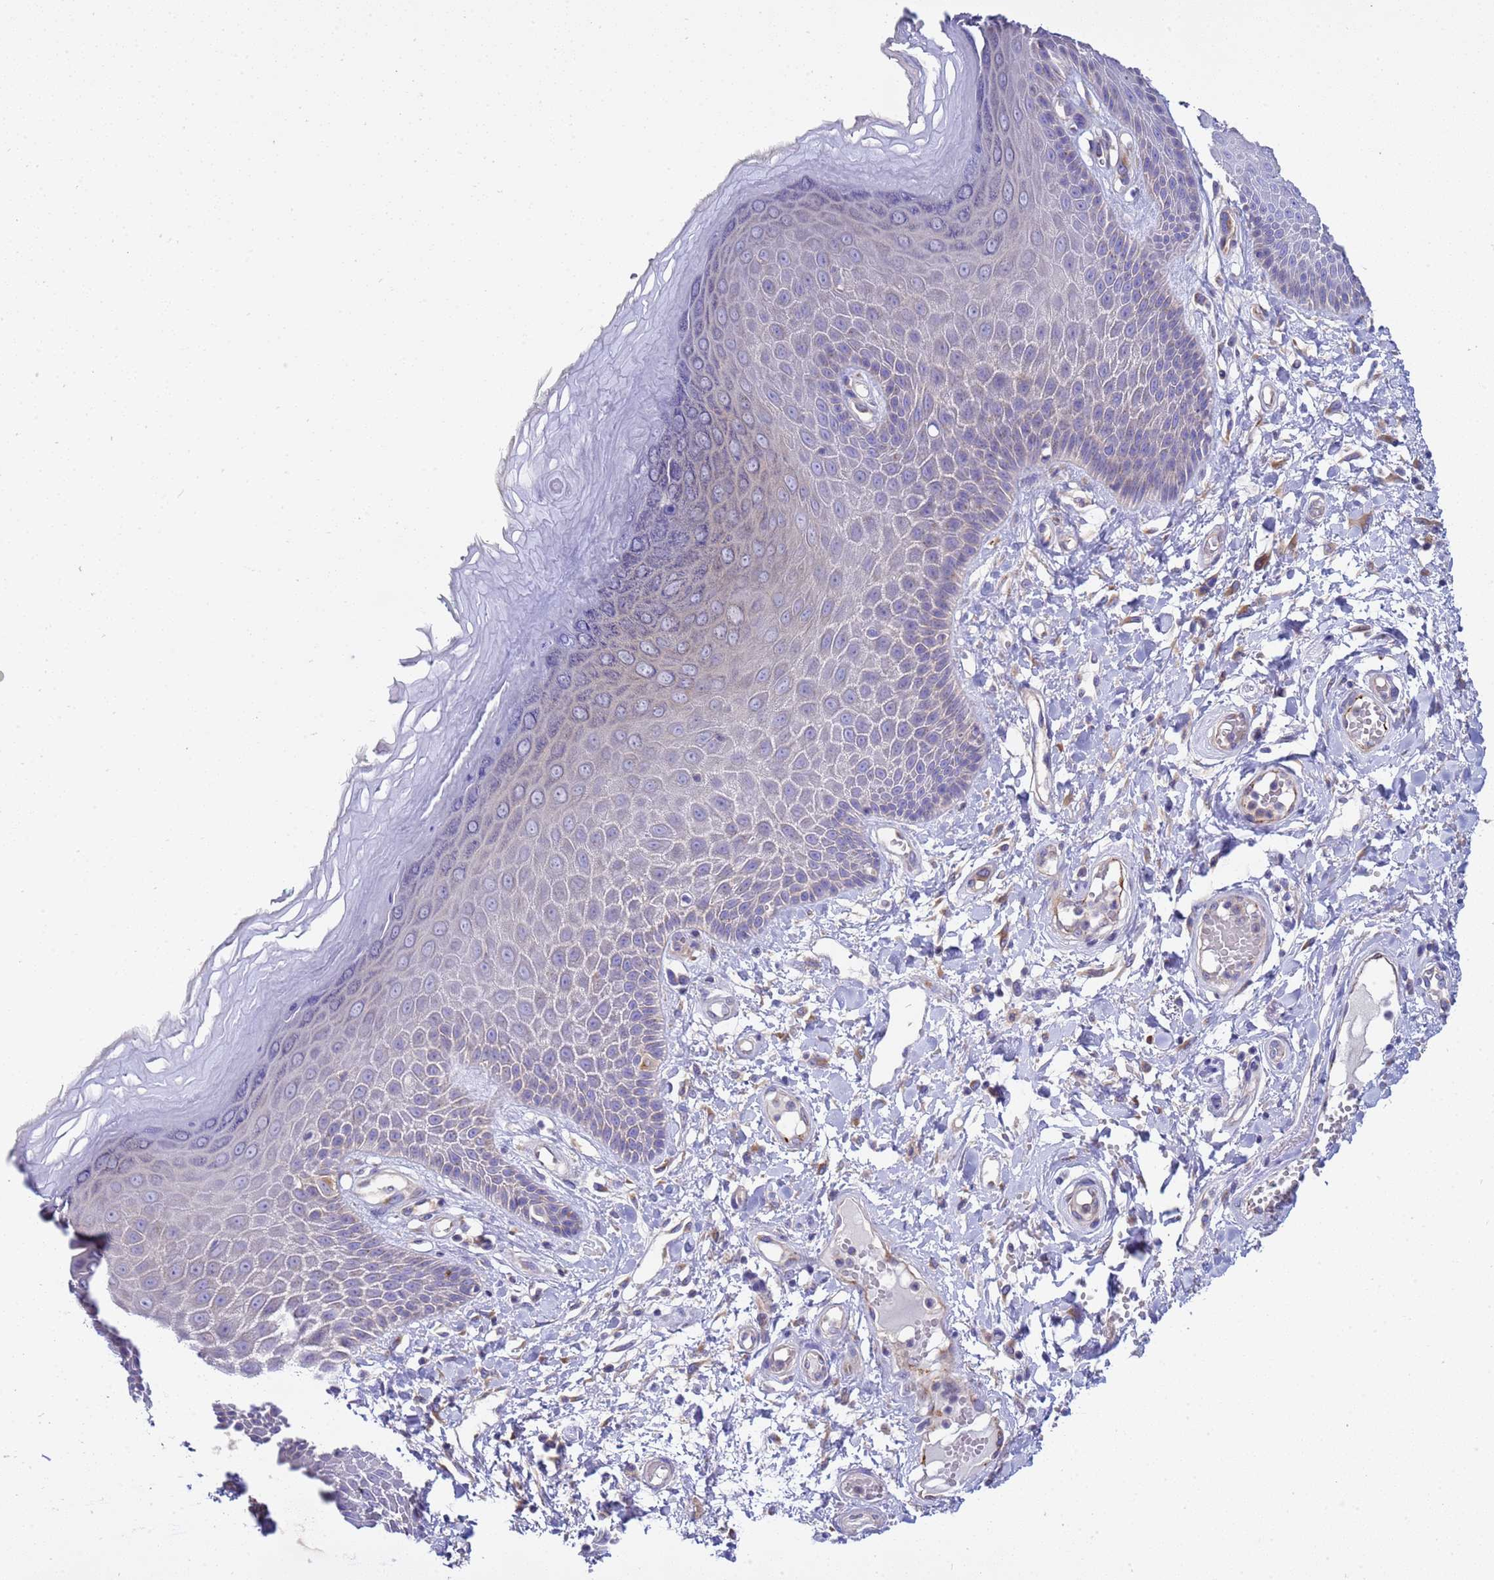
{"staining": {"intensity": "negative", "quantity": "none", "location": "none"}, "tissue": "skin", "cell_type": "Epidermal cells", "image_type": "normal", "snomed": [{"axis": "morphology", "description": "Normal tissue, NOS"}, {"axis": "topography", "description": "Anal"}], "caption": "Skin stained for a protein using immunohistochemistry reveals no positivity epidermal cells.", "gene": "ANAPC1", "patient": {"sex": "male", "age": 78}}